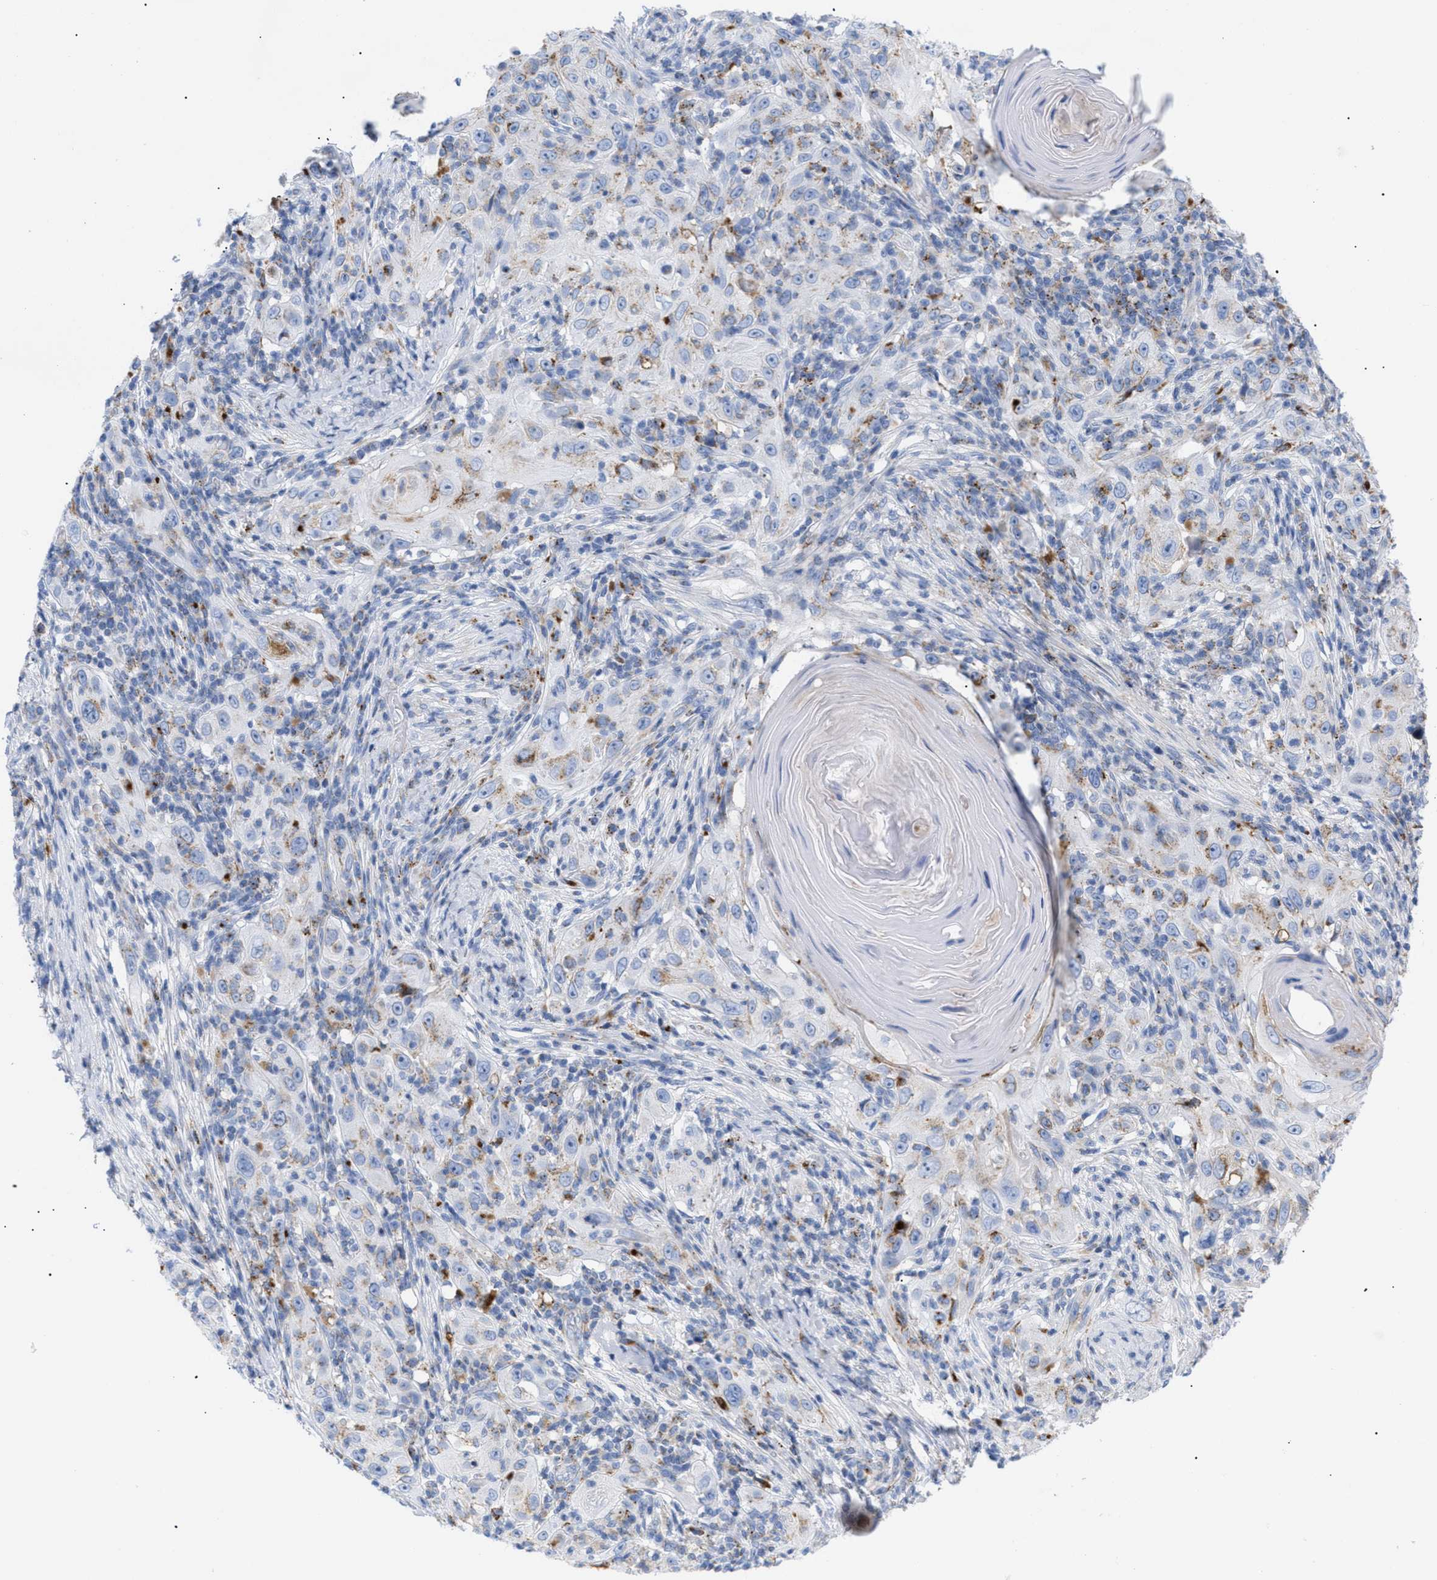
{"staining": {"intensity": "moderate", "quantity": "25%-75%", "location": "cytoplasmic/membranous"}, "tissue": "skin cancer", "cell_type": "Tumor cells", "image_type": "cancer", "snomed": [{"axis": "morphology", "description": "Squamous cell carcinoma, NOS"}, {"axis": "topography", "description": "Skin"}], "caption": "Skin squamous cell carcinoma stained for a protein (brown) exhibits moderate cytoplasmic/membranous positive staining in about 25%-75% of tumor cells.", "gene": "DRAM2", "patient": {"sex": "female", "age": 88}}